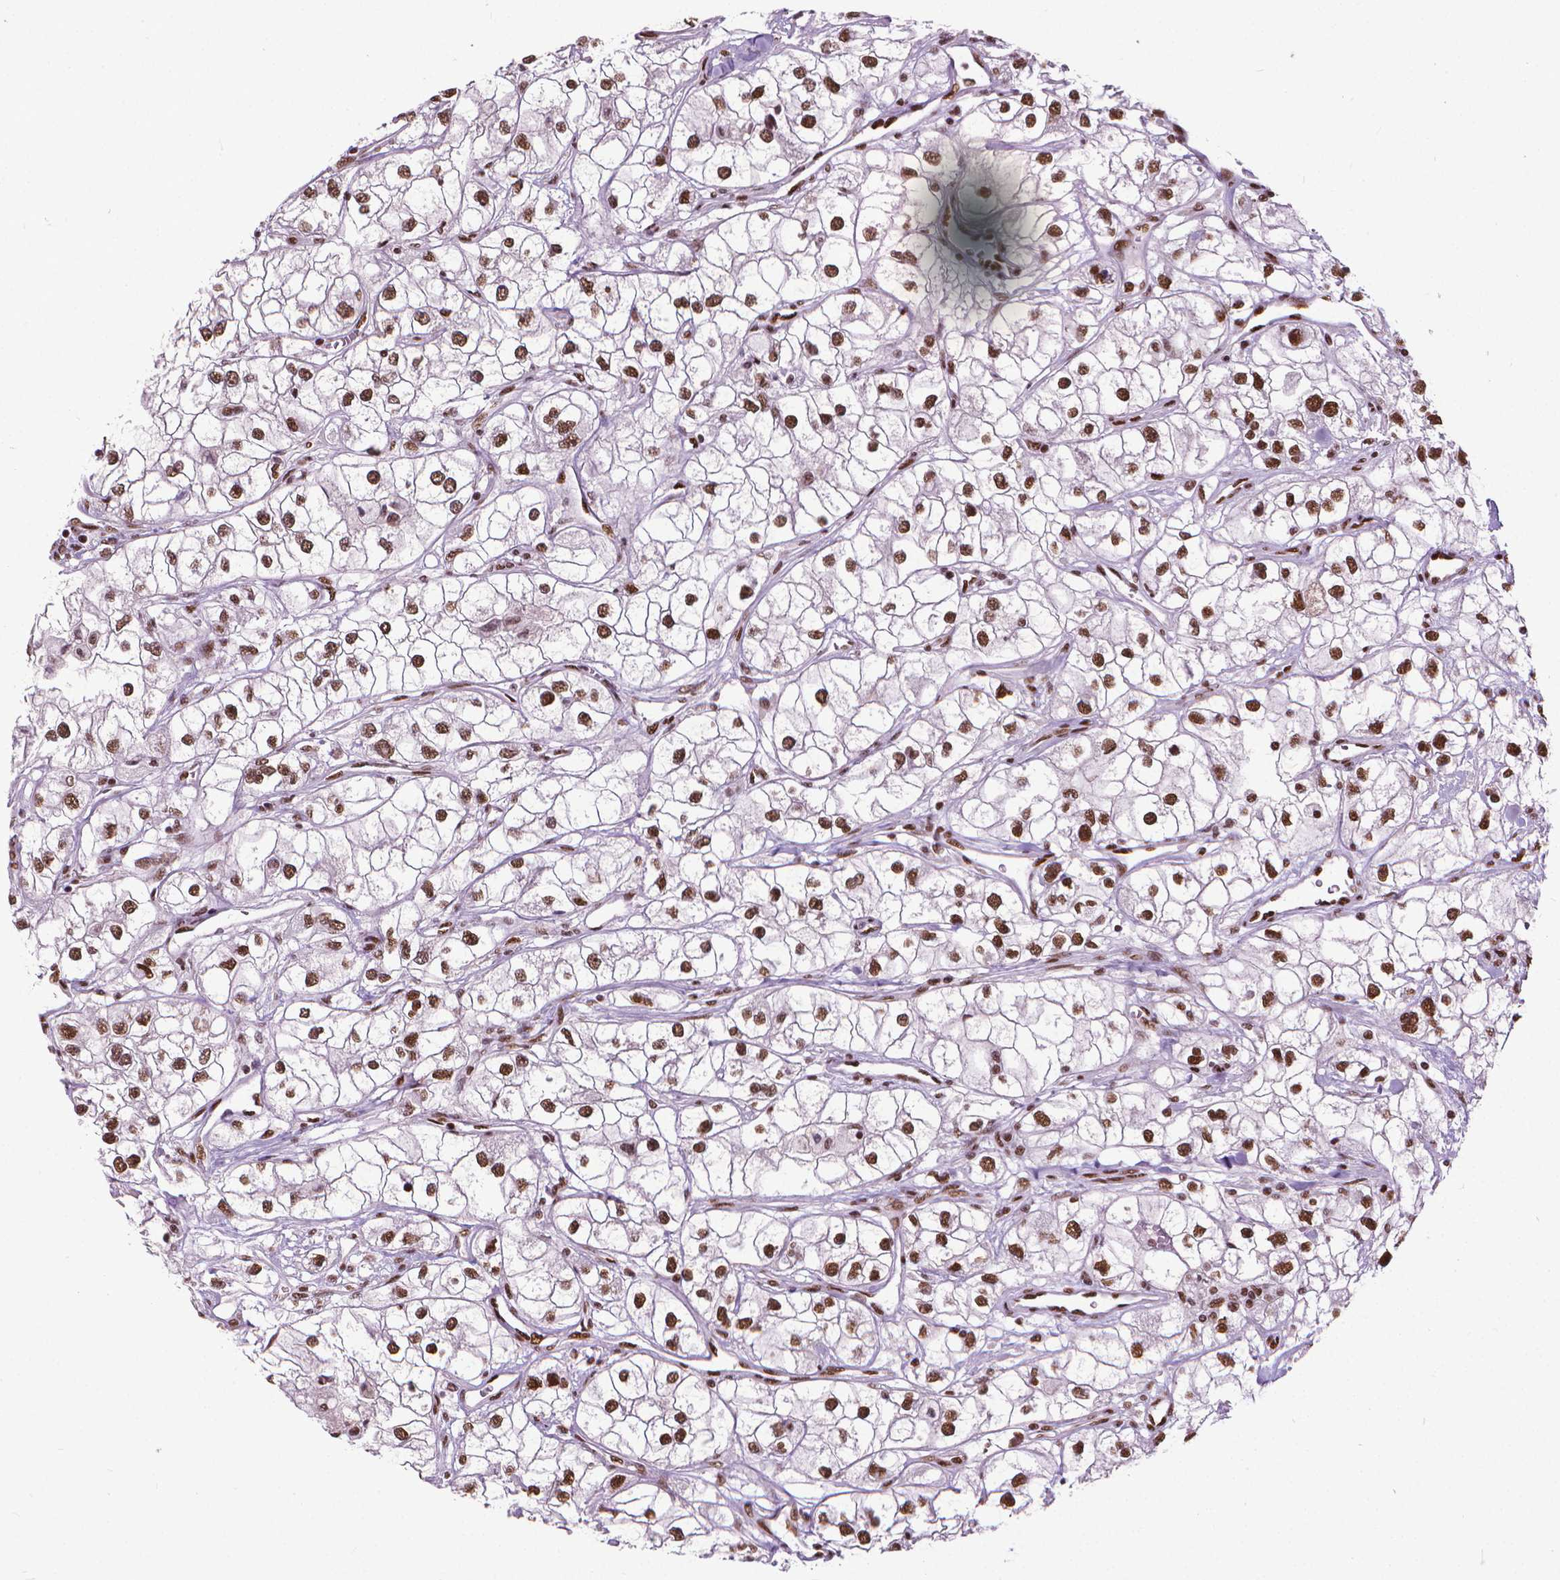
{"staining": {"intensity": "strong", "quantity": ">75%", "location": "nuclear"}, "tissue": "renal cancer", "cell_type": "Tumor cells", "image_type": "cancer", "snomed": [{"axis": "morphology", "description": "Adenocarcinoma, NOS"}, {"axis": "topography", "description": "Kidney"}], "caption": "Renal cancer stained with DAB immunohistochemistry (IHC) displays high levels of strong nuclear positivity in approximately >75% of tumor cells.", "gene": "AKAP8", "patient": {"sex": "male", "age": 59}}